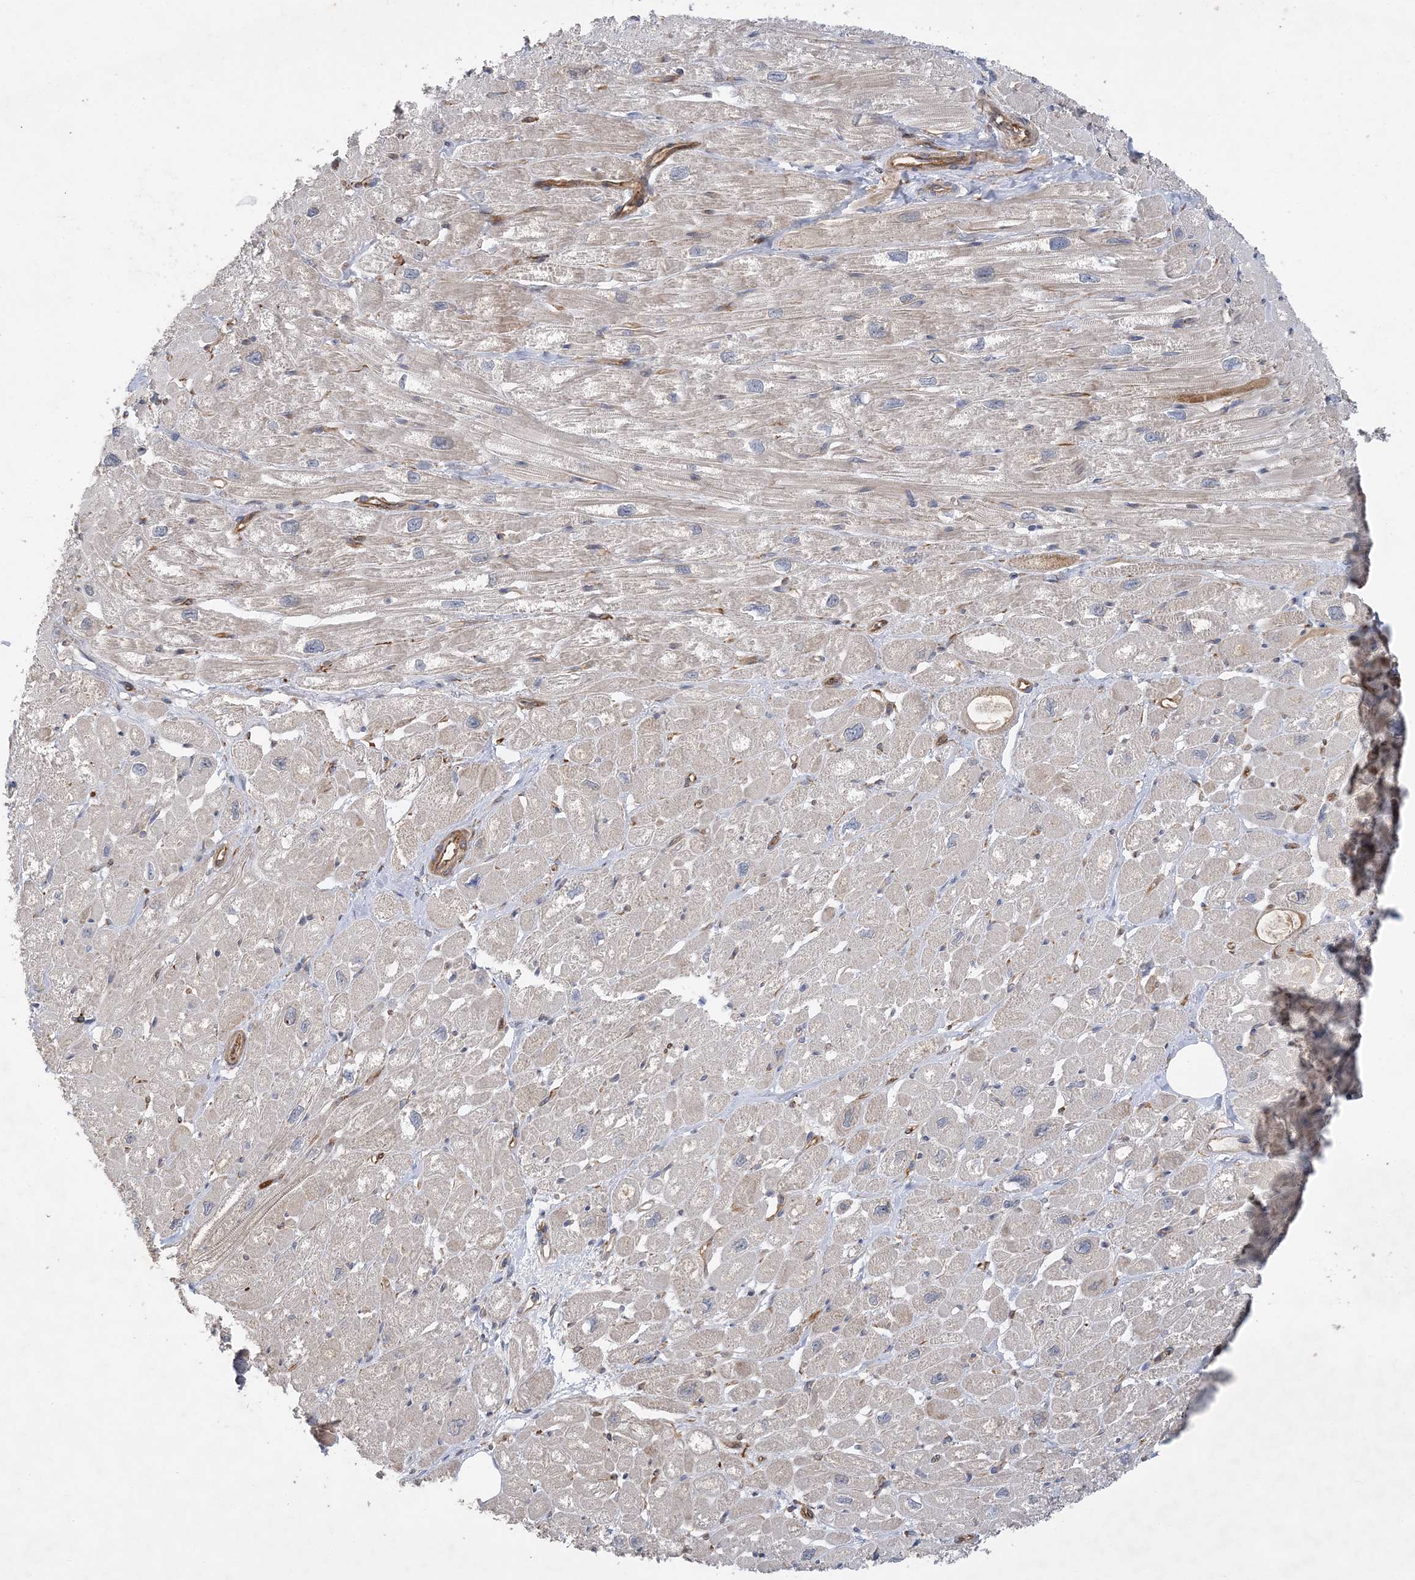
{"staining": {"intensity": "negative", "quantity": "none", "location": "none"}, "tissue": "heart muscle", "cell_type": "Cardiomyocytes", "image_type": "normal", "snomed": [{"axis": "morphology", "description": "Normal tissue, NOS"}, {"axis": "topography", "description": "Heart"}], "caption": "Heart muscle stained for a protein using immunohistochemistry (IHC) reveals no positivity cardiomyocytes.", "gene": "MAP4K5", "patient": {"sex": "male", "age": 50}}